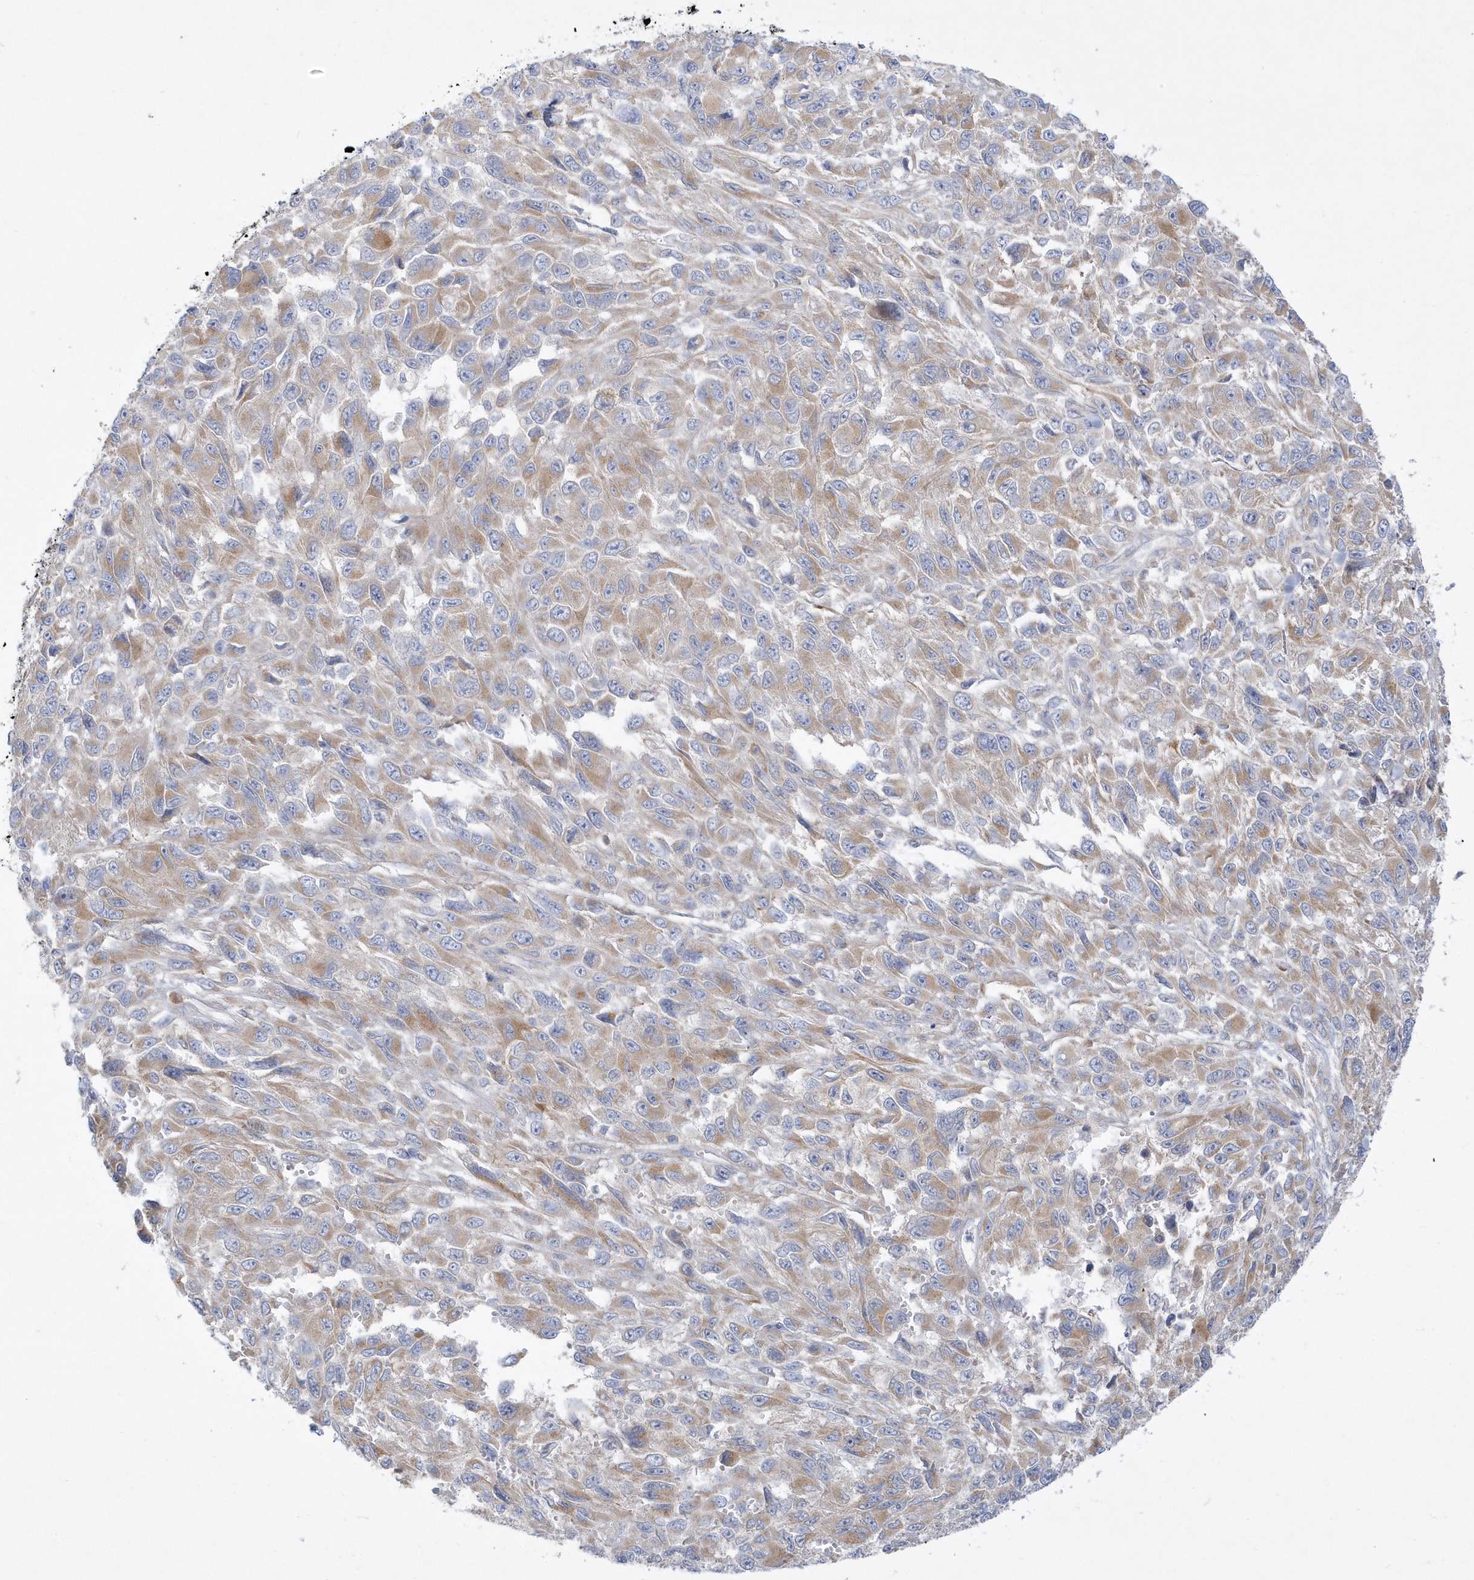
{"staining": {"intensity": "weak", "quantity": "25%-75%", "location": "cytoplasmic/membranous"}, "tissue": "melanoma", "cell_type": "Tumor cells", "image_type": "cancer", "snomed": [{"axis": "morphology", "description": "Malignant melanoma, NOS"}, {"axis": "topography", "description": "Skin"}], "caption": "Melanoma stained with a brown dye reveals weak cytoplasmic/membranous positive expression in approximately 25%-75% of tumor cells.", "gene": "DNAJC18", "patient": {"sex": "female", "age": 96}}